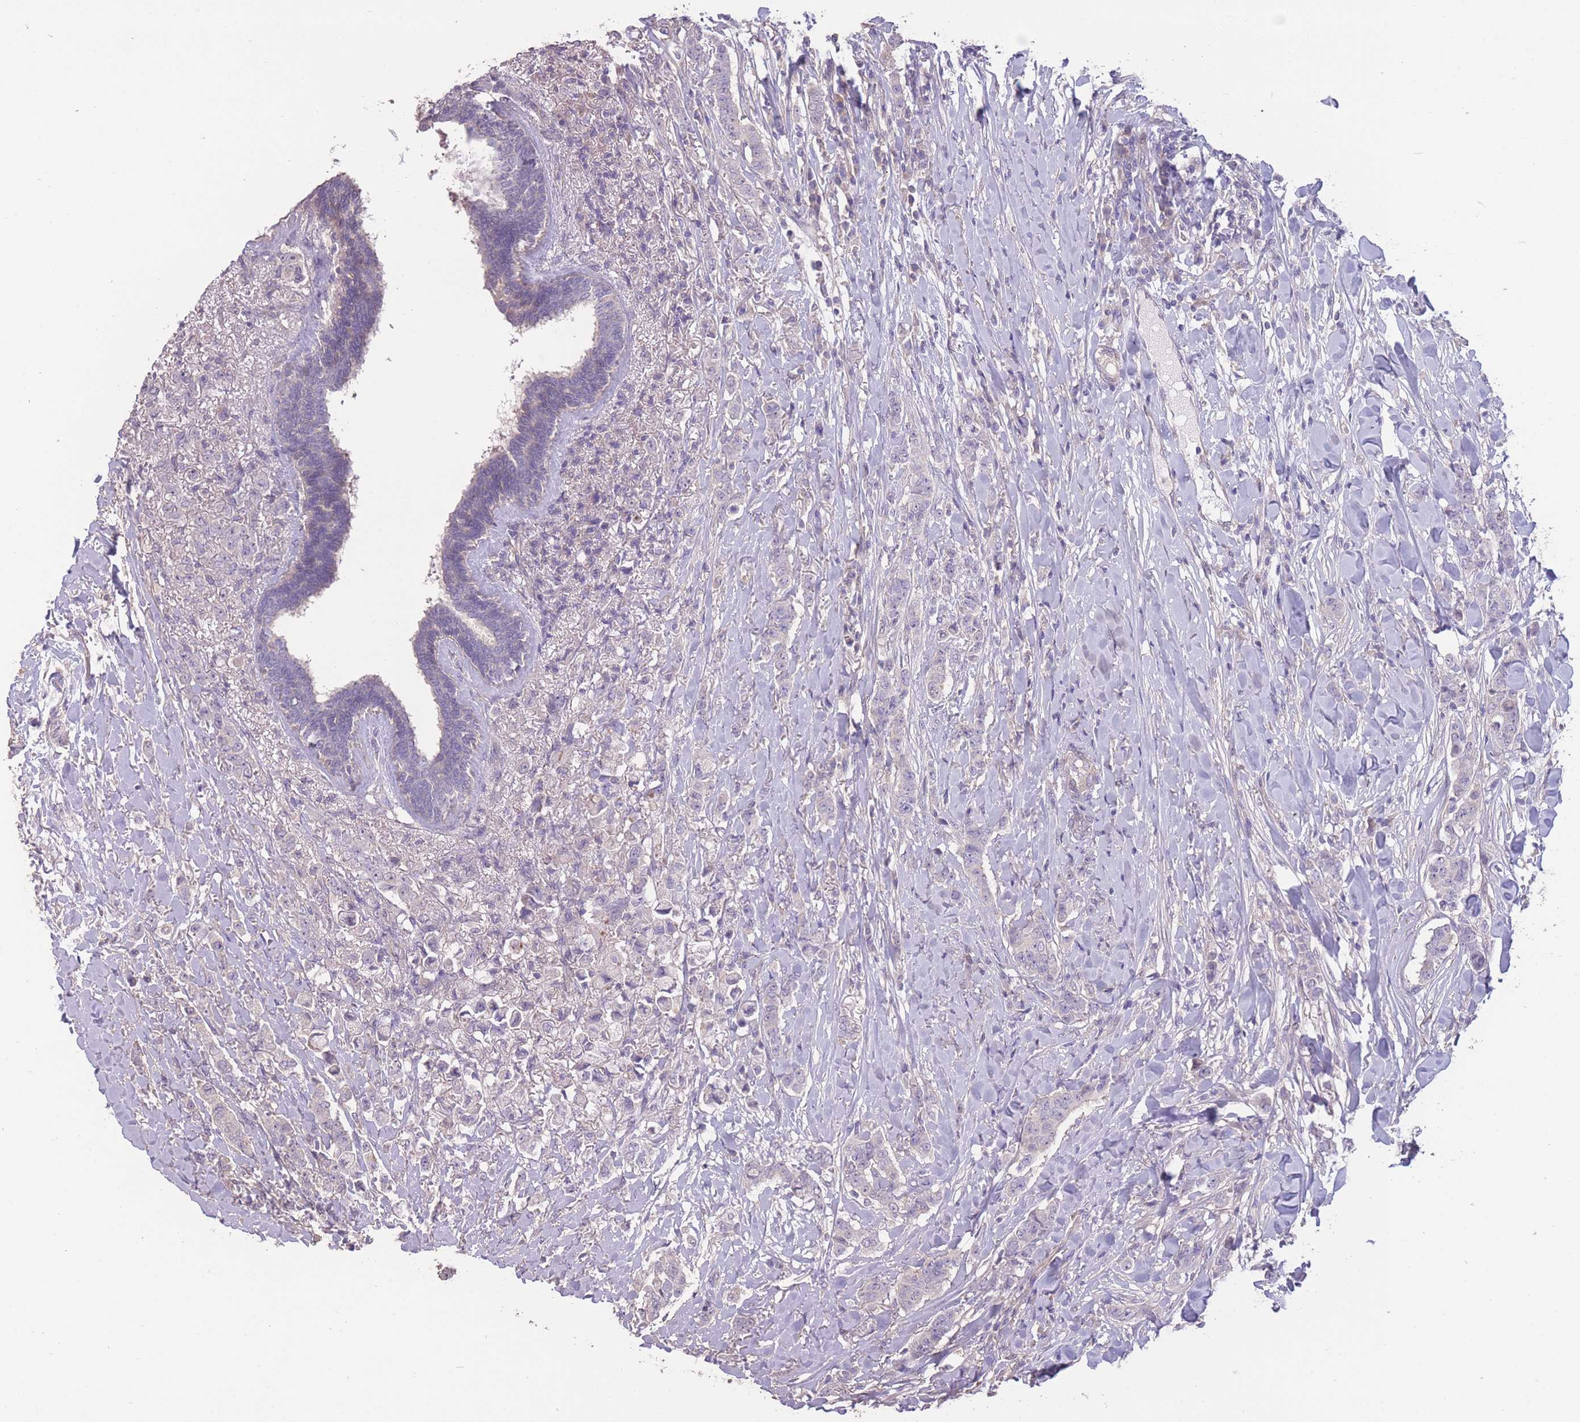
{"staining": {"intensity": "negative", "quantity": "none", "location": "none"}, "tissue": "breast cancer", "cell_type": "Tumor cells", "image_type": "cancer", "snomed": [{"axis": "morphology", "description": "Duct carcinoma"}, {"axis": "topography", "description": "Breast"}], "caption": "Immunohistochemical staining of human intraductal carcinoma (breast) shows no significant expression in tumor cells. (Immunohistochemistry, brightfield microscopy, high magnification).", "gene": "RSPH10B", "patient": {"sex": "female", "age": 40}}